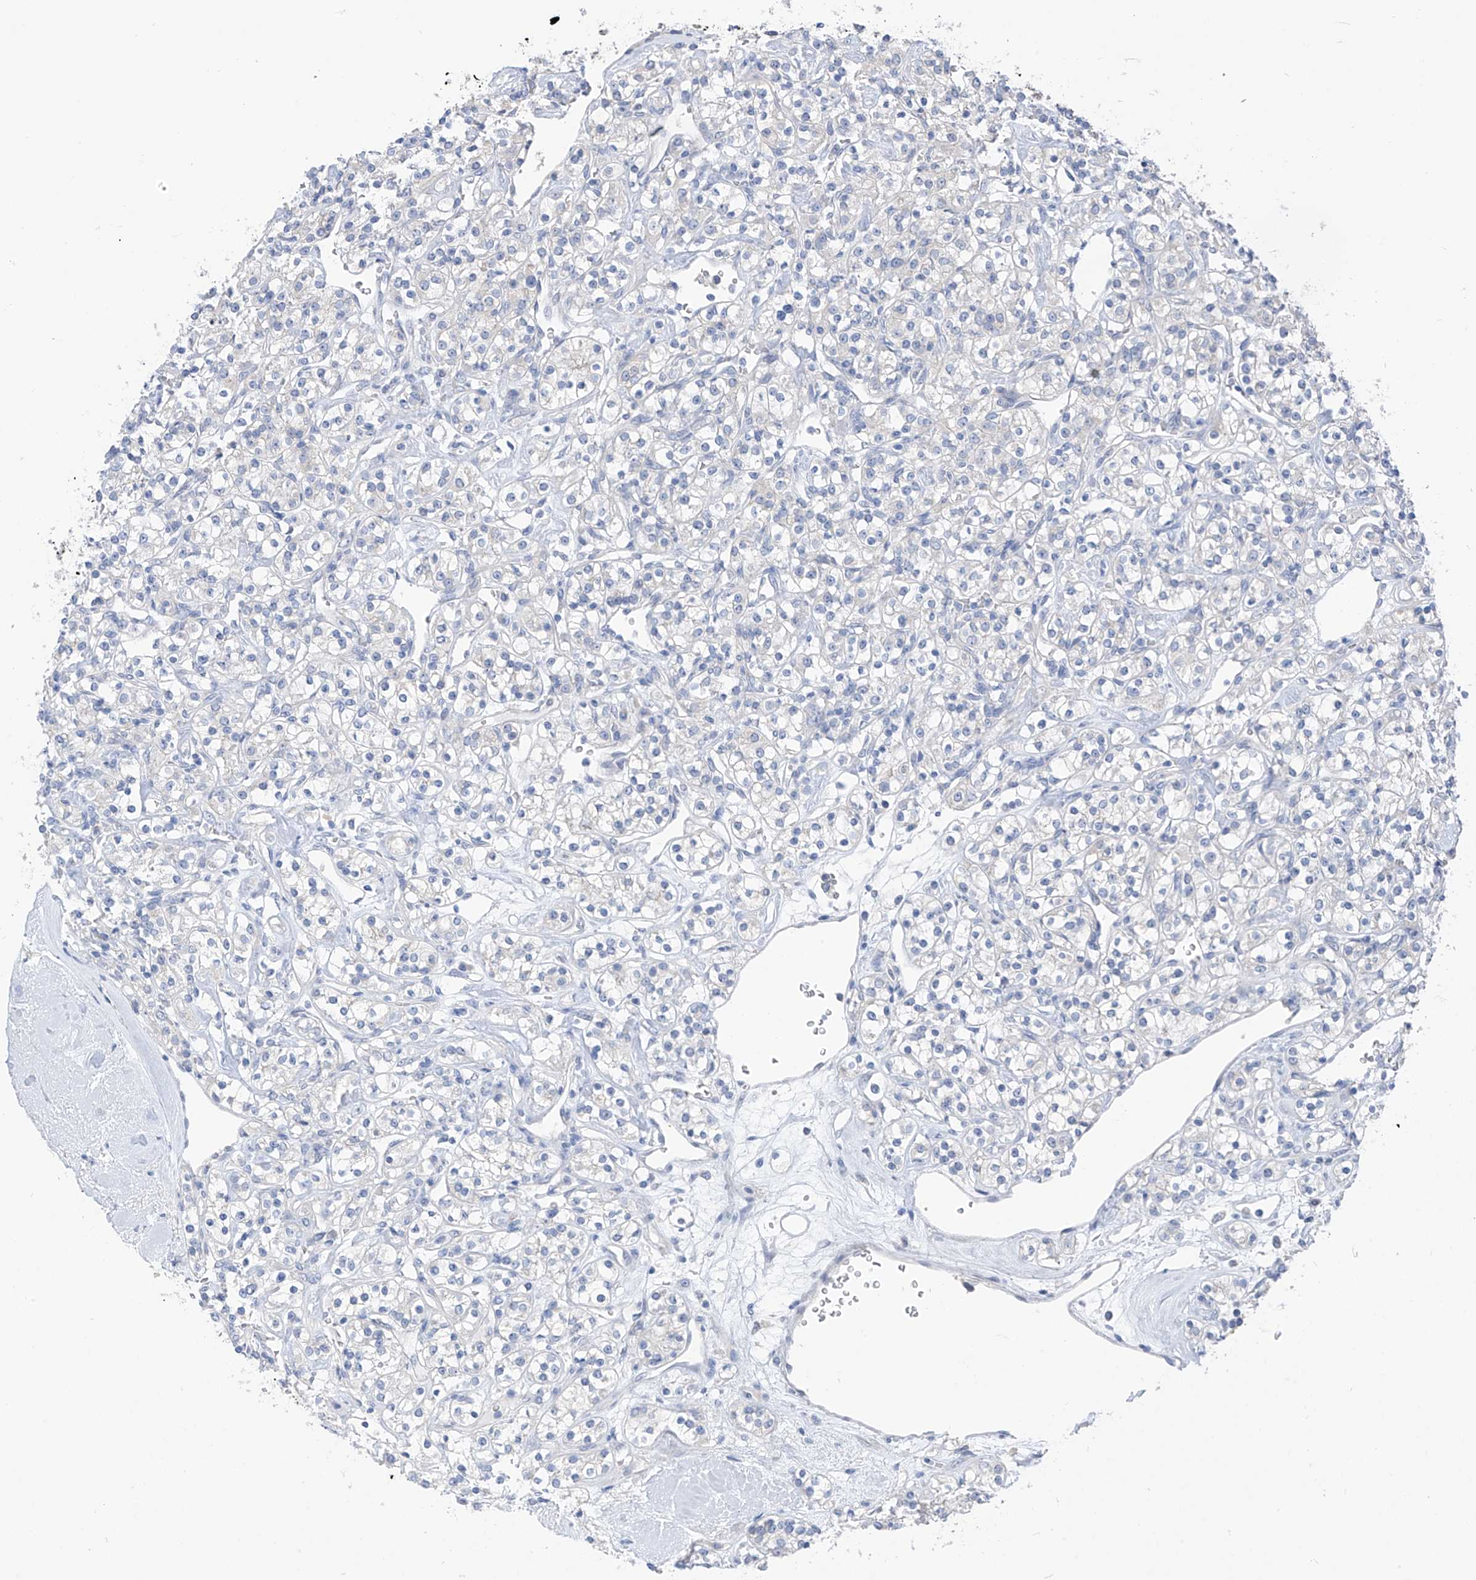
{"staining": {"intensity": "negative", "quantity": "none", "location": "none"}, "tissue": "renal cancer", "cell_type": "Tumor cells", "image_type": "cancer", "snomed": [{"axis": "morphology", "description": "Adenocarcinoma, NOS"}, {"axis": "topography", "description": "Kidney"}], "caption": "IHC of adenocarcinoma (renal) reveals no expression in tumor cells.", "gene": "LDAH", "patient": {"sex": "male", "age": 77}}